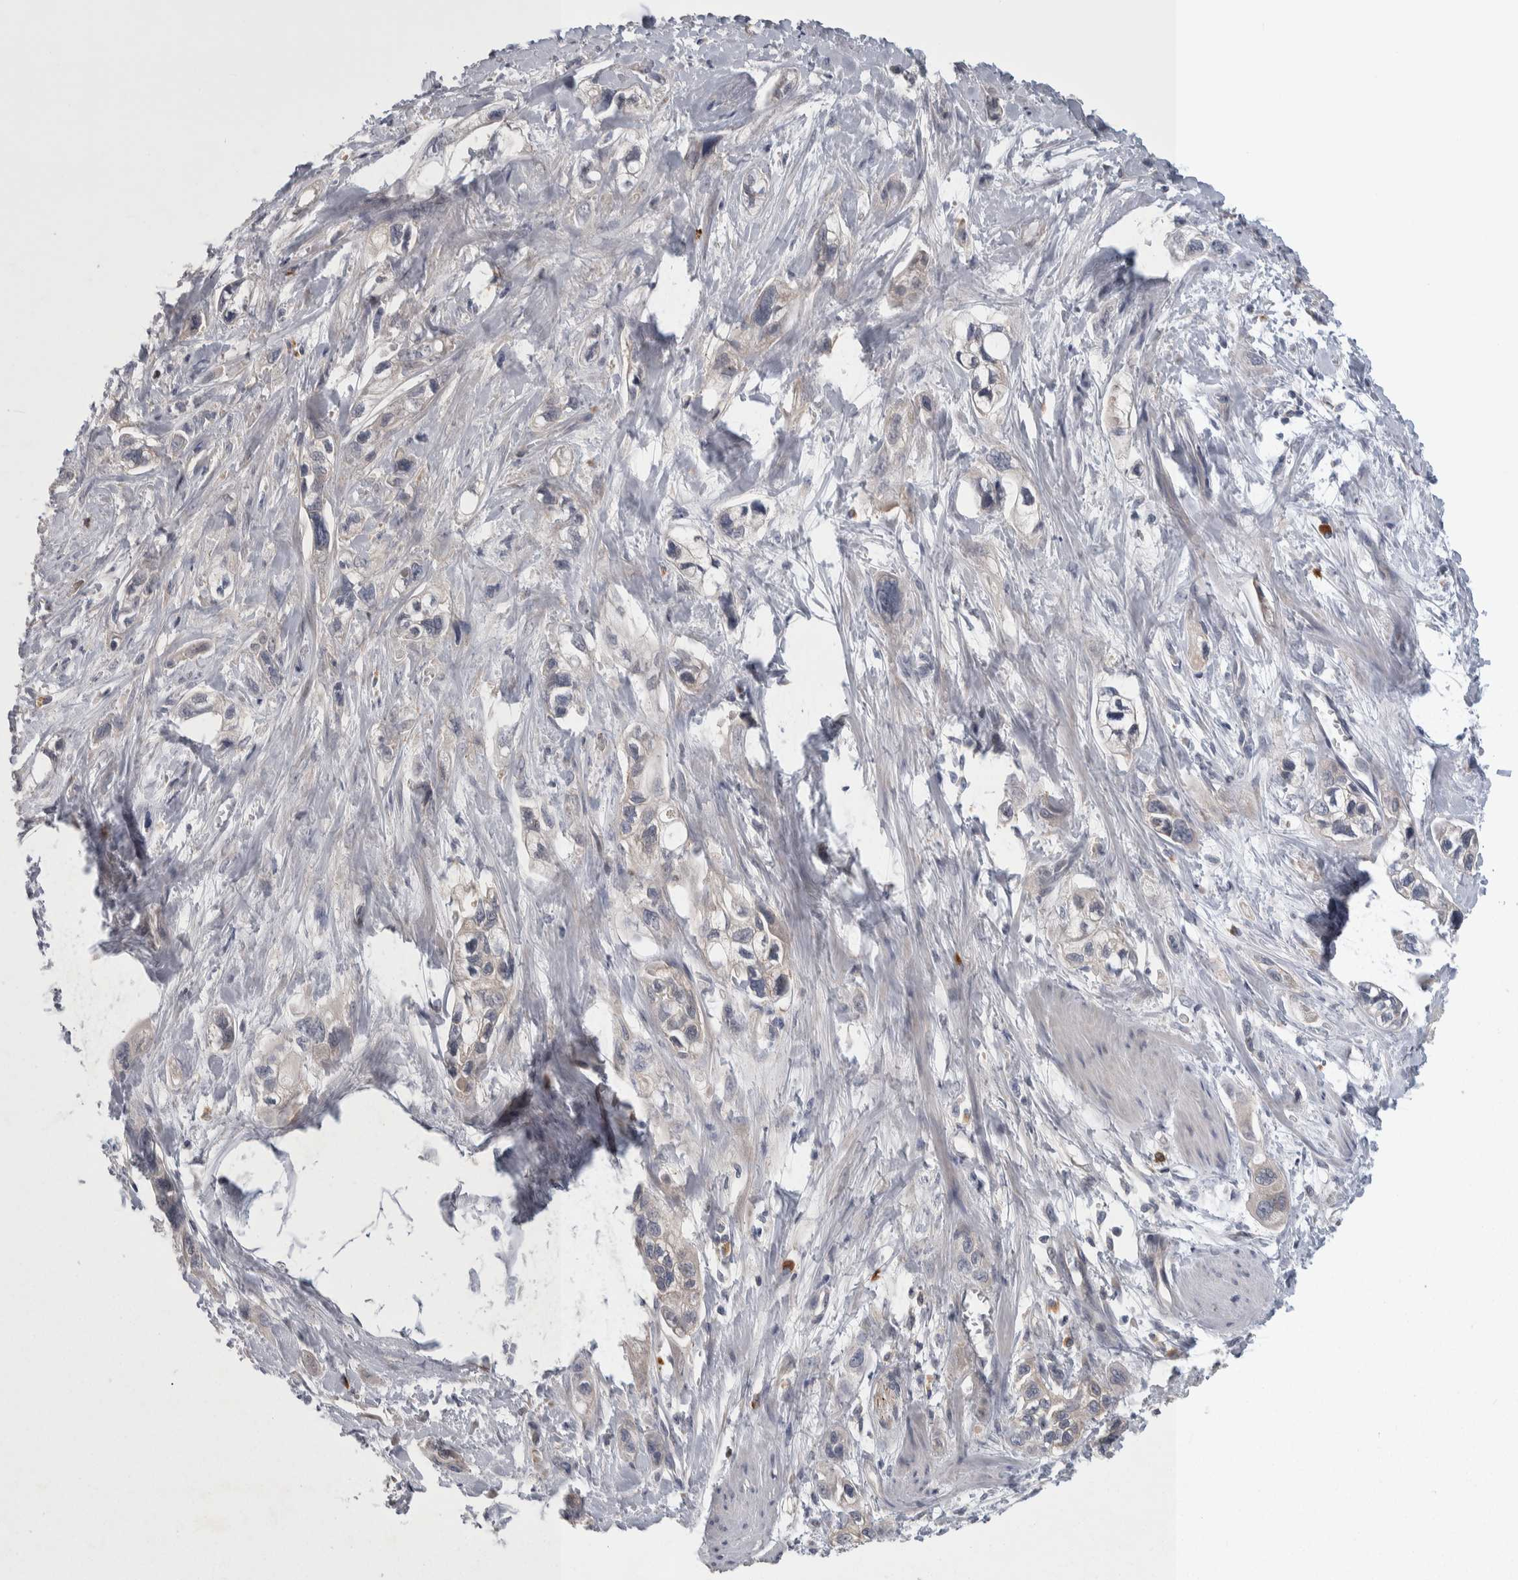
{"staining": {"intensity": "weak", "quantity": "<25%", "location": "cytoplasmic/membranous"}, "tissue": "pancreatic cancer", "cell_type": "Tumor cells", "image_type": "cancer", "snomed": [{"axis": "morphology", "description": "Adenocarcinoma, NOS"}, {"axis": "topography", "description": "Pancreas"}], "caption": "Protein analysis of adenocarcinoma (pancreatic) exhibits no significant positivity in tumor cells.", "gene": "IBTK", "patient": {"sex": "male", "age": 74}}